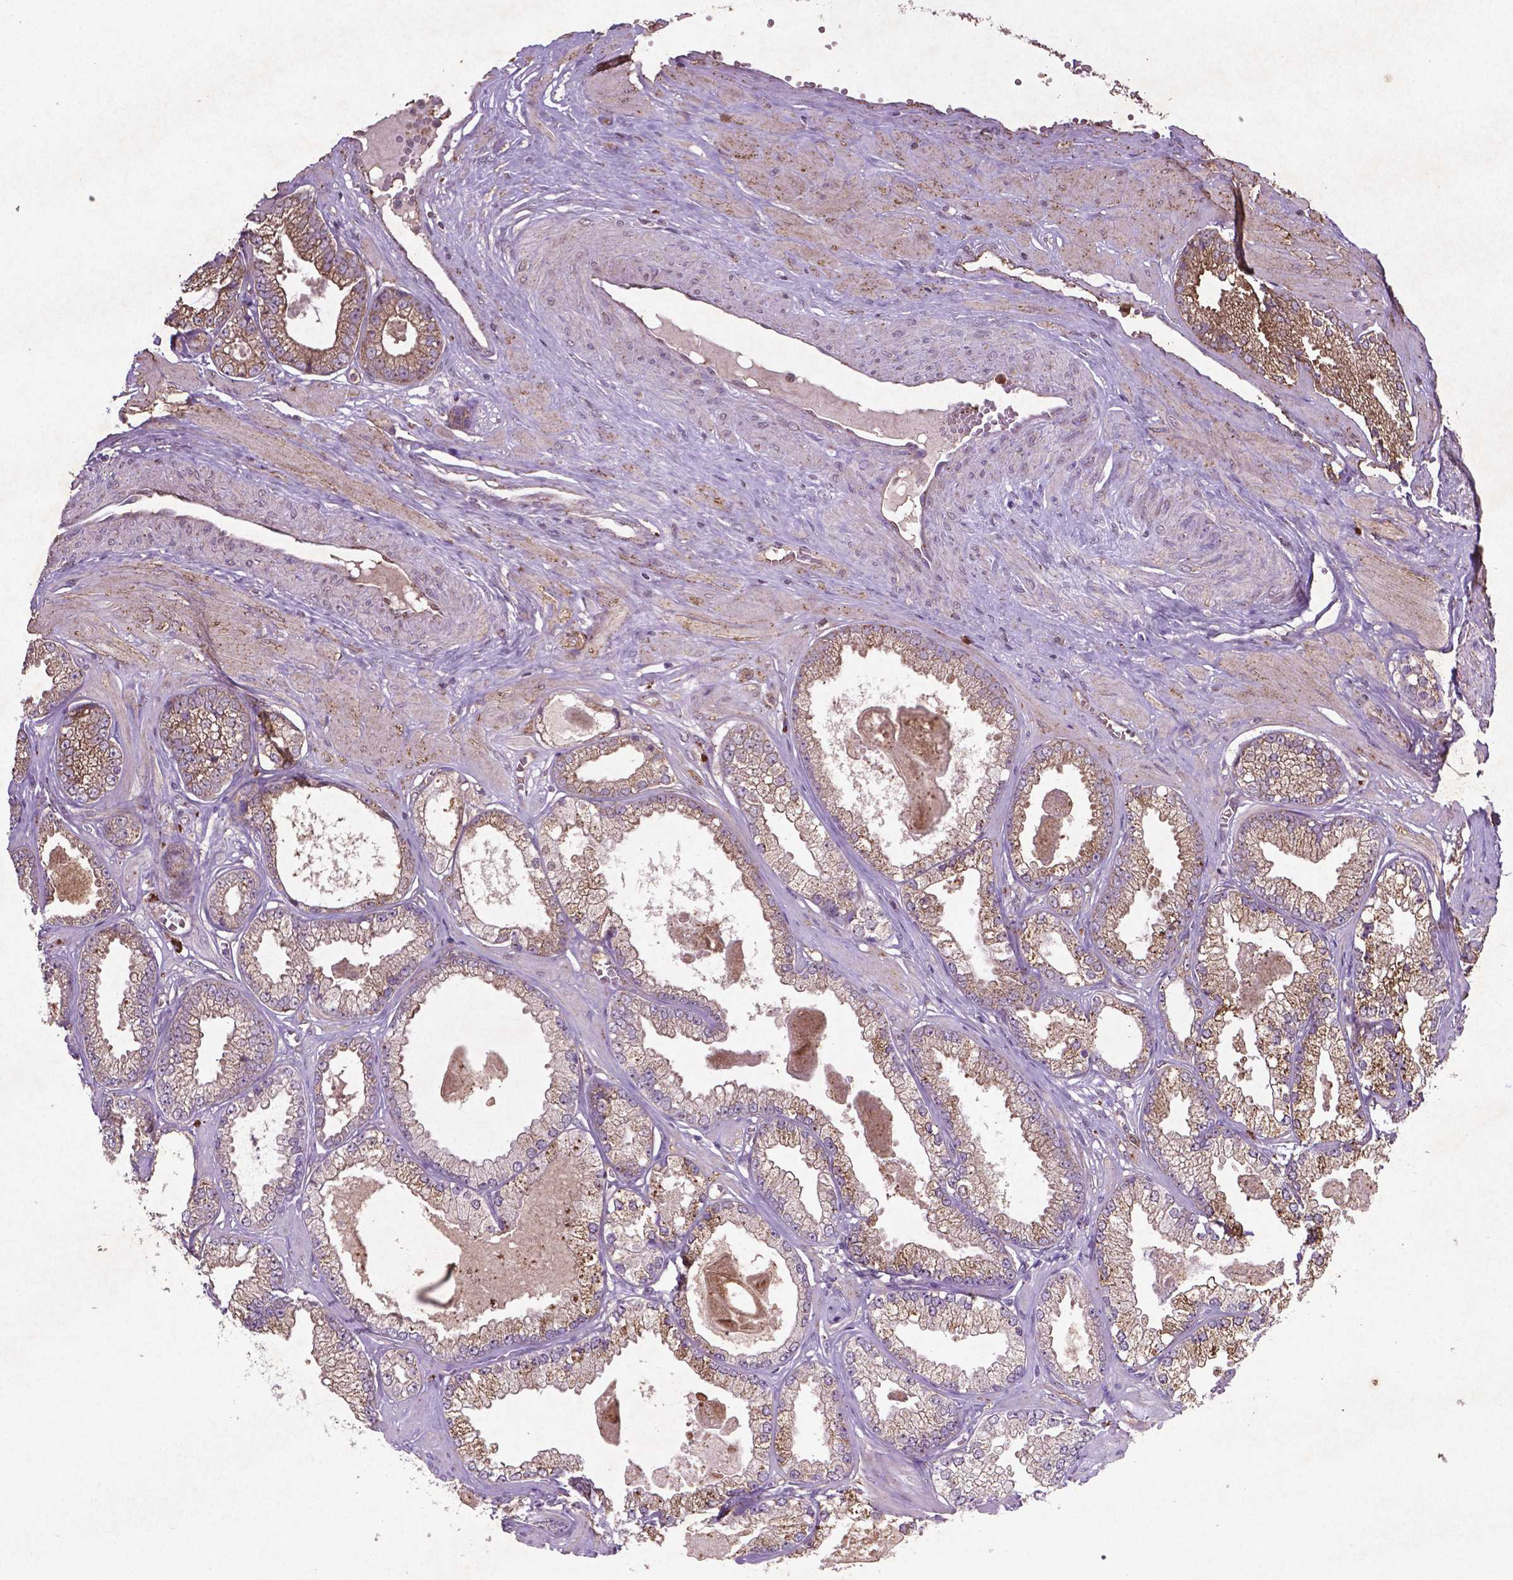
{"staining": {"intensity": "moderate", "quantity": ">75%", "location": "cytoplasmic/membranous"}, "tissue": "prostate cancer", "cell_type": "Tumor cells", "image_type": "cancer", "snomed": [{"axis": "morphology", "description": "Adenocarcinoma, Low grade"}, {"axis": "topography", "description": "Prostate"}], "caption": "About >75% of tumor cells in prostate cancer reveal moderate cytoplasmic/membranous protein staining as visualized by brown immunohistochemical staining.", "gene": "MTOR", "patient": {"sex": "male", "age": 64}}